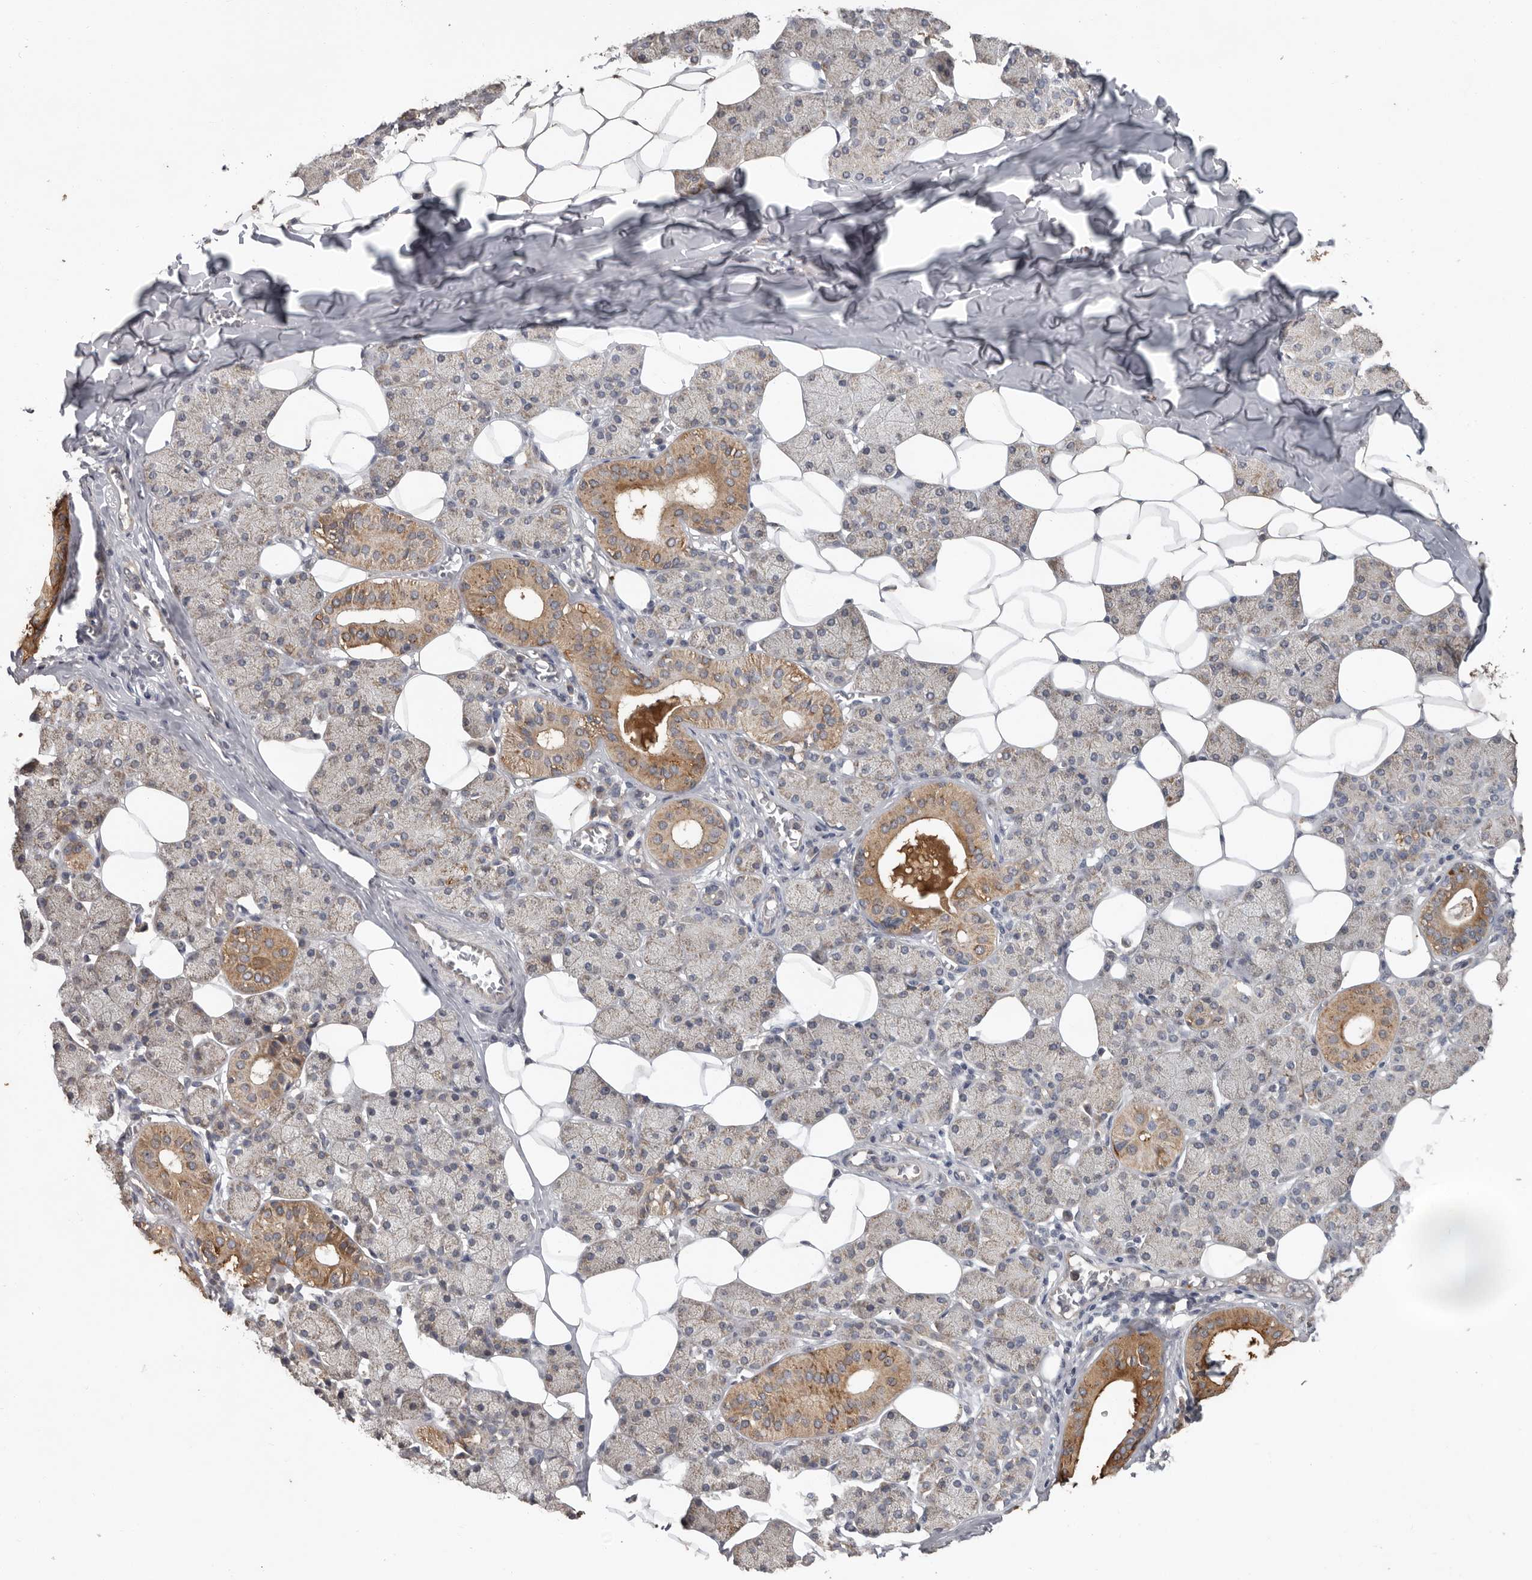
{"staining": {"intensity": "strong", "quantity": "<25%", "location": "cytoplasmic/membranous"}, "tissue": "salivary gland", "cell_type": "Glandular cells", "image_type": "normal", "snomed": [{"axis": "morphology", "description": "Normal tissue, NOS"}, {"axis": "topography", "description": "Salivary gland"}], "caption": "Immunohistochemical staining of unremarkable salivary gland displays medium levels of strong cytoplasmic/membranous positivity in approximately <25% of glandular cells. (DAB (3,3'-diaminobenzidine) IHC with brightfield microscopy, high magnification).", "gene": "MTF1", "patient": {"sex": "female", "age": 33}}